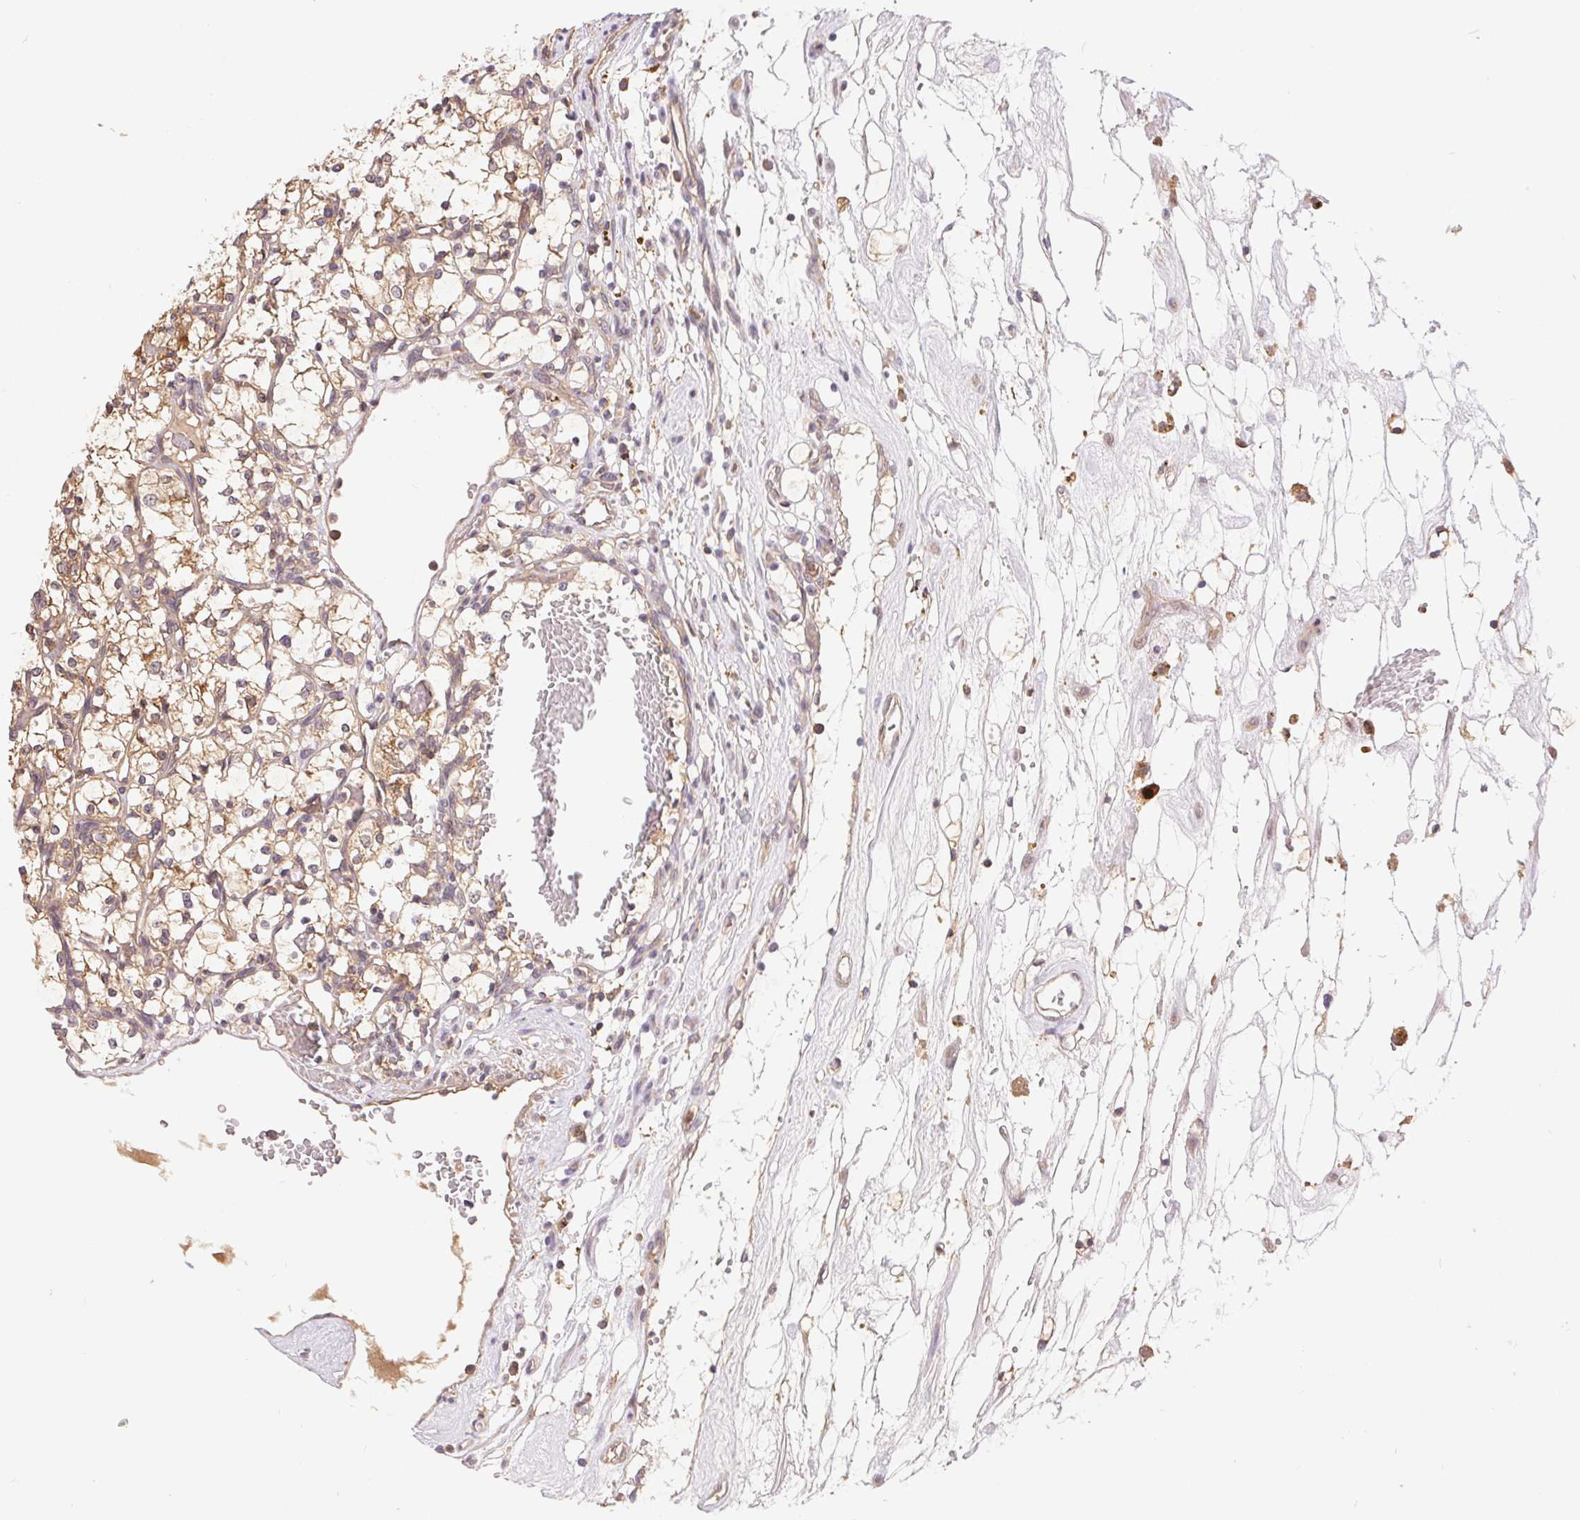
{"staining": {"intensity": "weak", "quantity": ">75%", "location": "cytoplasmic/membranous"}, "tissue": "renal cancer", "cell_type": "Tumor cells", "image_type": "cancer", "snomed": [{"axis": "morphology", "description": "Adenocarcinoma, NOS"}, {"axis": "topography", "description": "Kidney"}], "caption": "Weak cytoplasmic/membranous expression is identified in about >75% of tumor cells in renal cancer (adenocarcinoma). (DAB (3,3'-diaminobenzidine) IHC with brightfield microscopy, high magnification).", "gene": "GDI2", "patient": {"sex": "female", "age": 69}}